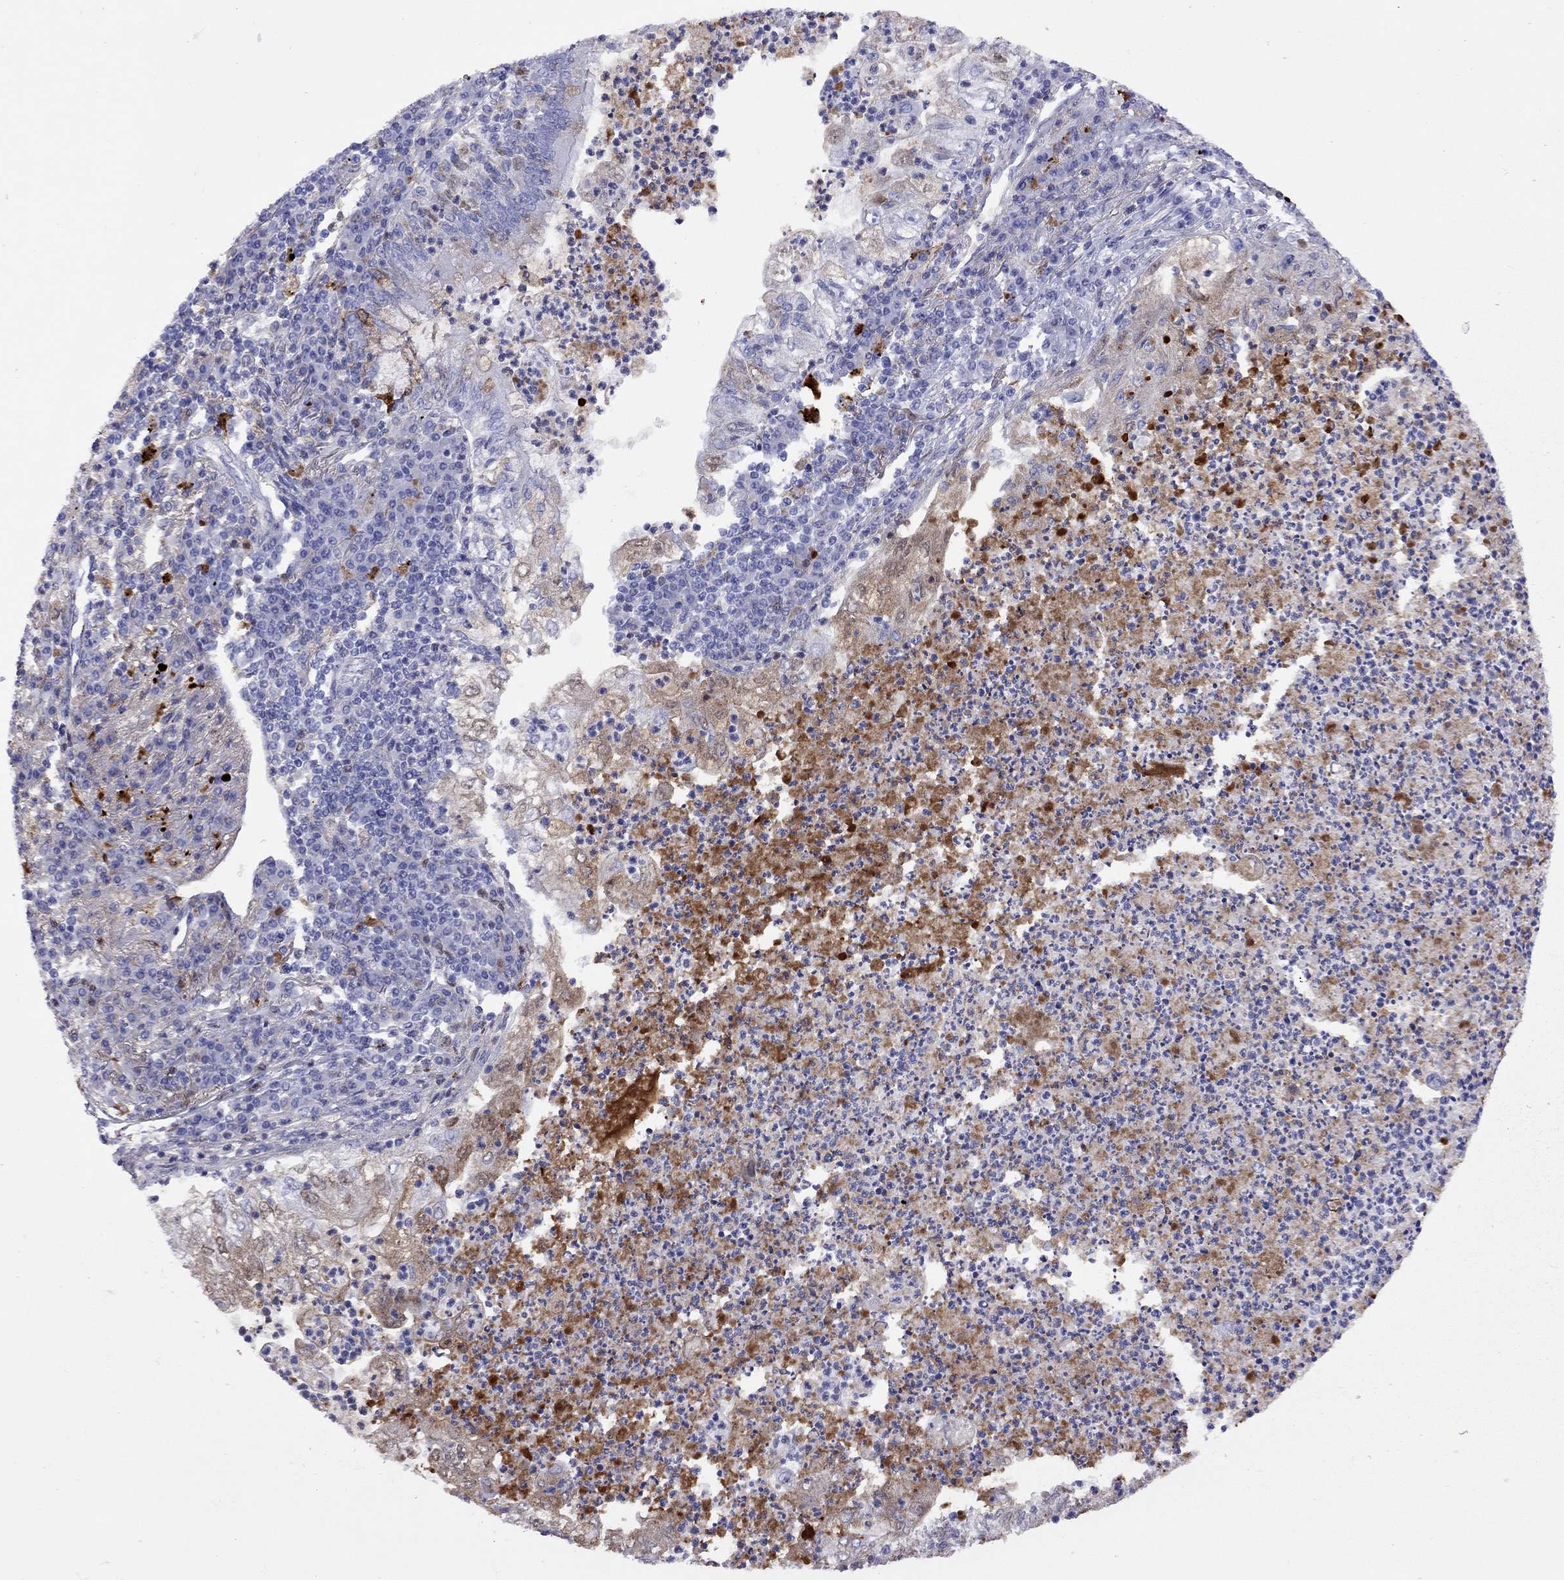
{"staining": {"intensity": "negative", "quantity": "none", "location": "none"}, "tissue": "lung cancer", "cell_type": "Tumor cells", "image_type": "cancer", "snomed": [{"axis": "morphology", "description": "Adenocarcinoma, NOS"}, {"axis": "topography", "description": "Lung"}], "caption": "Tumor cells show no significant staining in lung cancer (adenocarcinoma).", "gene": "SERPINA3", "patient": {"sex": "female", "age": 73}}